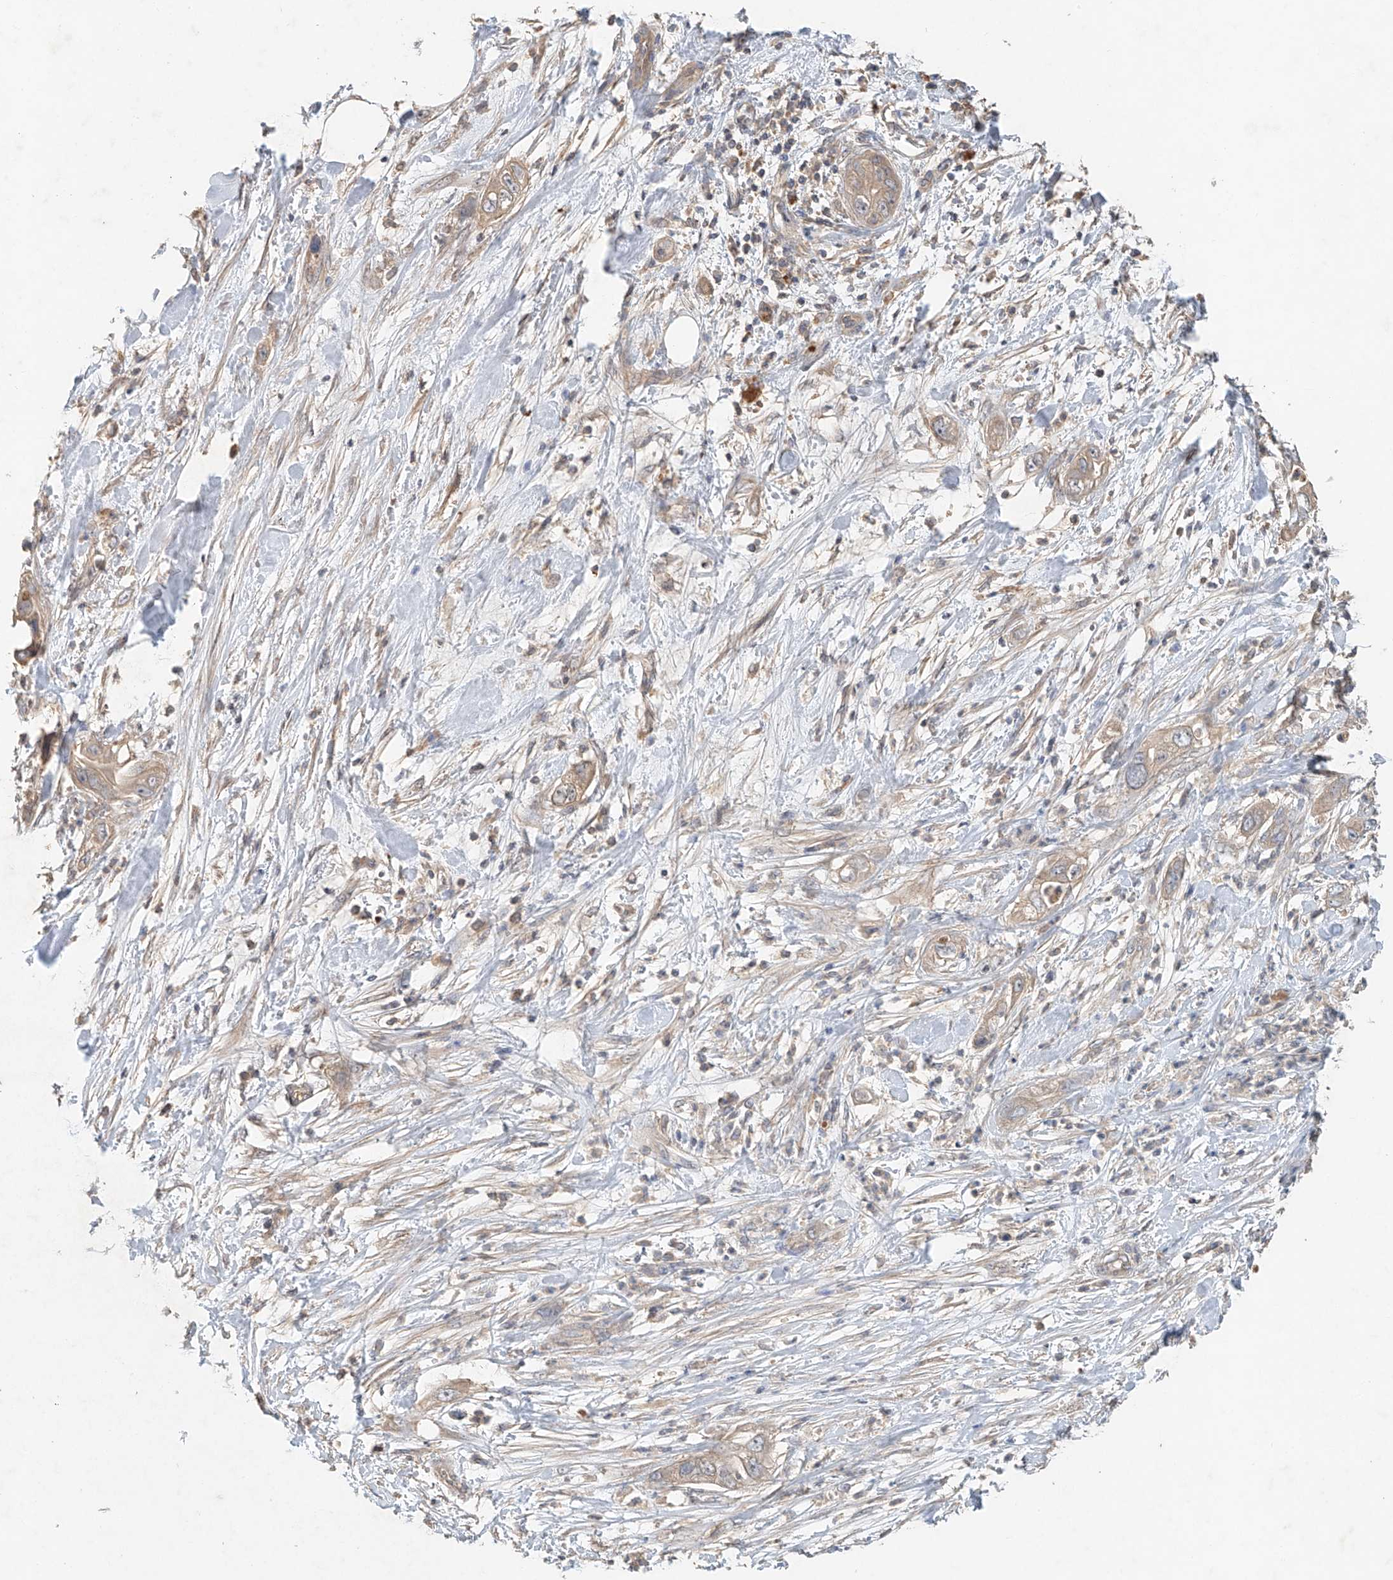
{"staining": {"intensity": "weak", "quantity": ">75%", "location": "cytoplasmic/membranous"}, "tissue": "pancreatic cancer", "cell_type": "Tumor cells", "image_type": "cancer", "snomed": [{"axis": "morphology", "description": "Adenocarcinoma, NOS"}, {"axis": "topography", "description": "Pancreas"}], "caption": "A histopathology image of pancreatic cancer stained for a protein demonstrates weak cytoplasmic/membranous brown staining in tumor cells.", "gene": "GNB1L", "patient": {"sex": "female", "age": 78}}